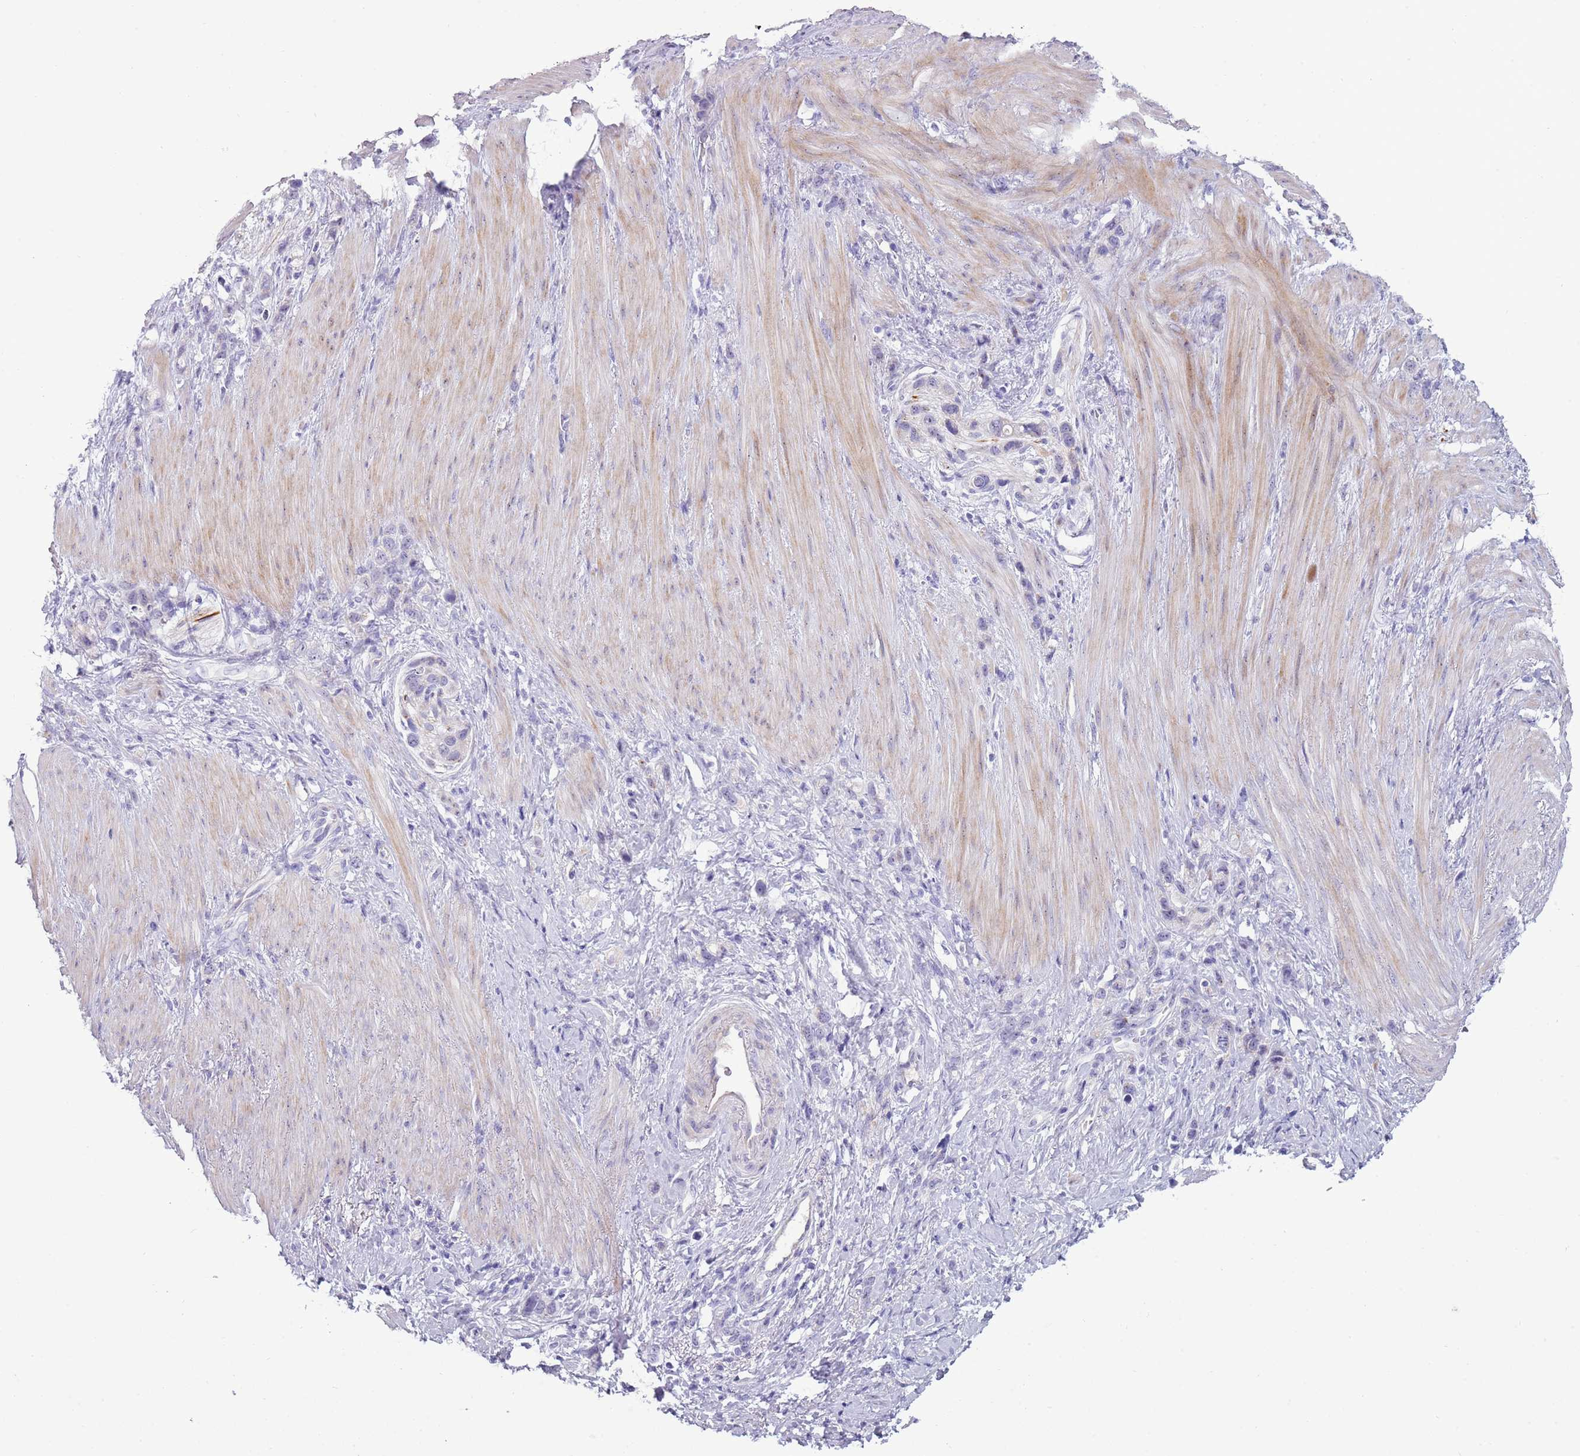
{"staining": {"intensity": "negative", "quantity": "none", "location": "none"}, "tissue": "stomach cancer", "cell_type": "Tumor cells", "image_type": "cancer", "snomed": [{"axis": "morphology", "description": "Adenocarcinoma, NOS"}, {"axis": "topography", "description": "Stomach"}], "caption": "DAB (3,3'-diaminobenzidine) immunohistochemical staining of human stomach cancer (adenocarcinoma) exhibits no significant expression in tumor cells.", "gene": "NBPF6", "patient": {"sex": "female", "age": 65}}